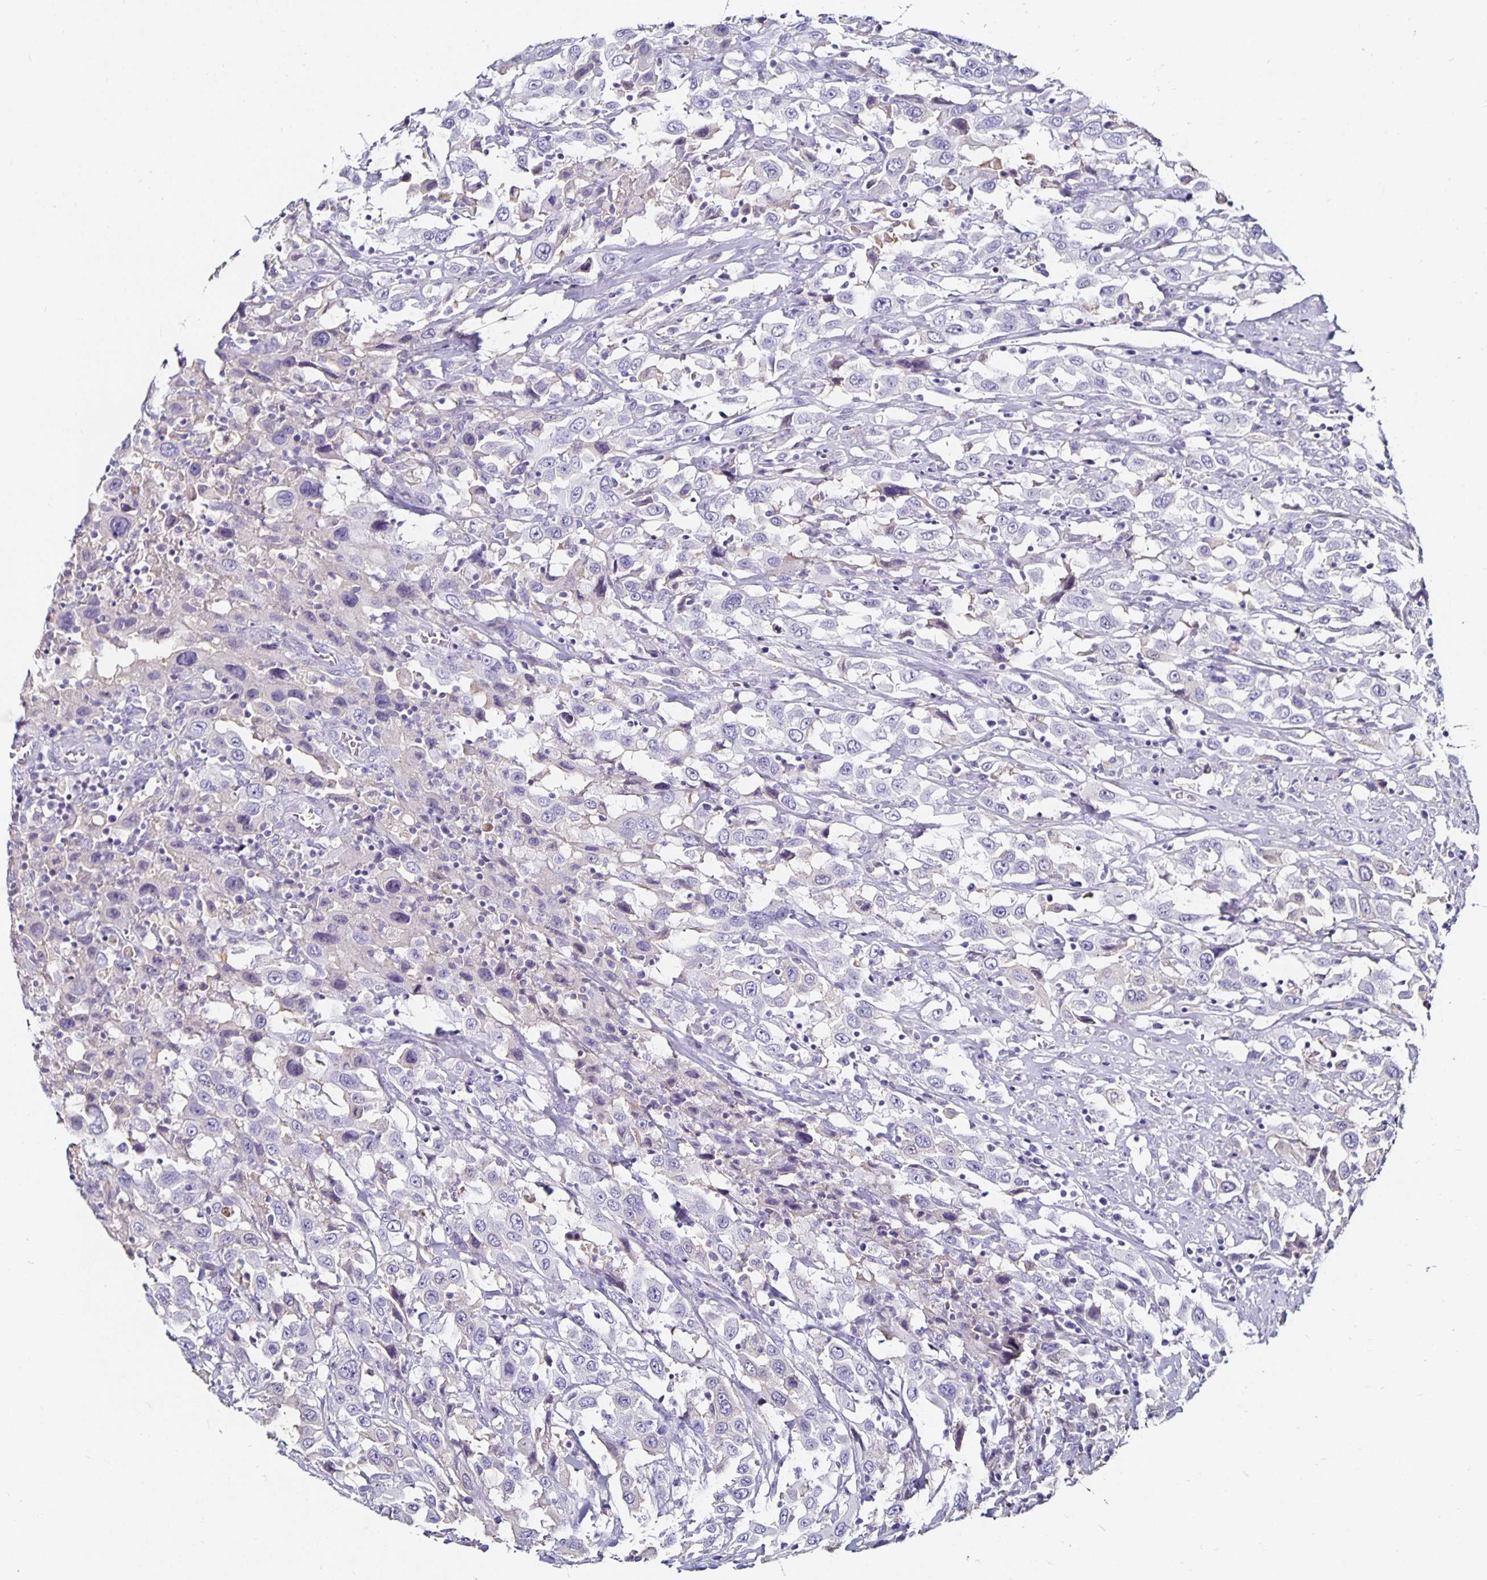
{"staining": {"intensity": "negative", "quantity": "none", "location": "none"}, "tissue": "urothelial cancer", "cell_type": "Tumor cells", "image_type": "cancer", "snomed": [{"axis": "morphology", "description": "Urothelial carcinoma, High grade"}, {"axis": "topography", "description": "Urinary bladder"}], "caption": "IHC photomicrograph of neoplastic tissue: human high-grade urothelial carcinoma stained with DAB demonstrates no significant protein staining in tumor cells.", "gene": "TTR", "patient": {"sex": "male", "age": 61}}